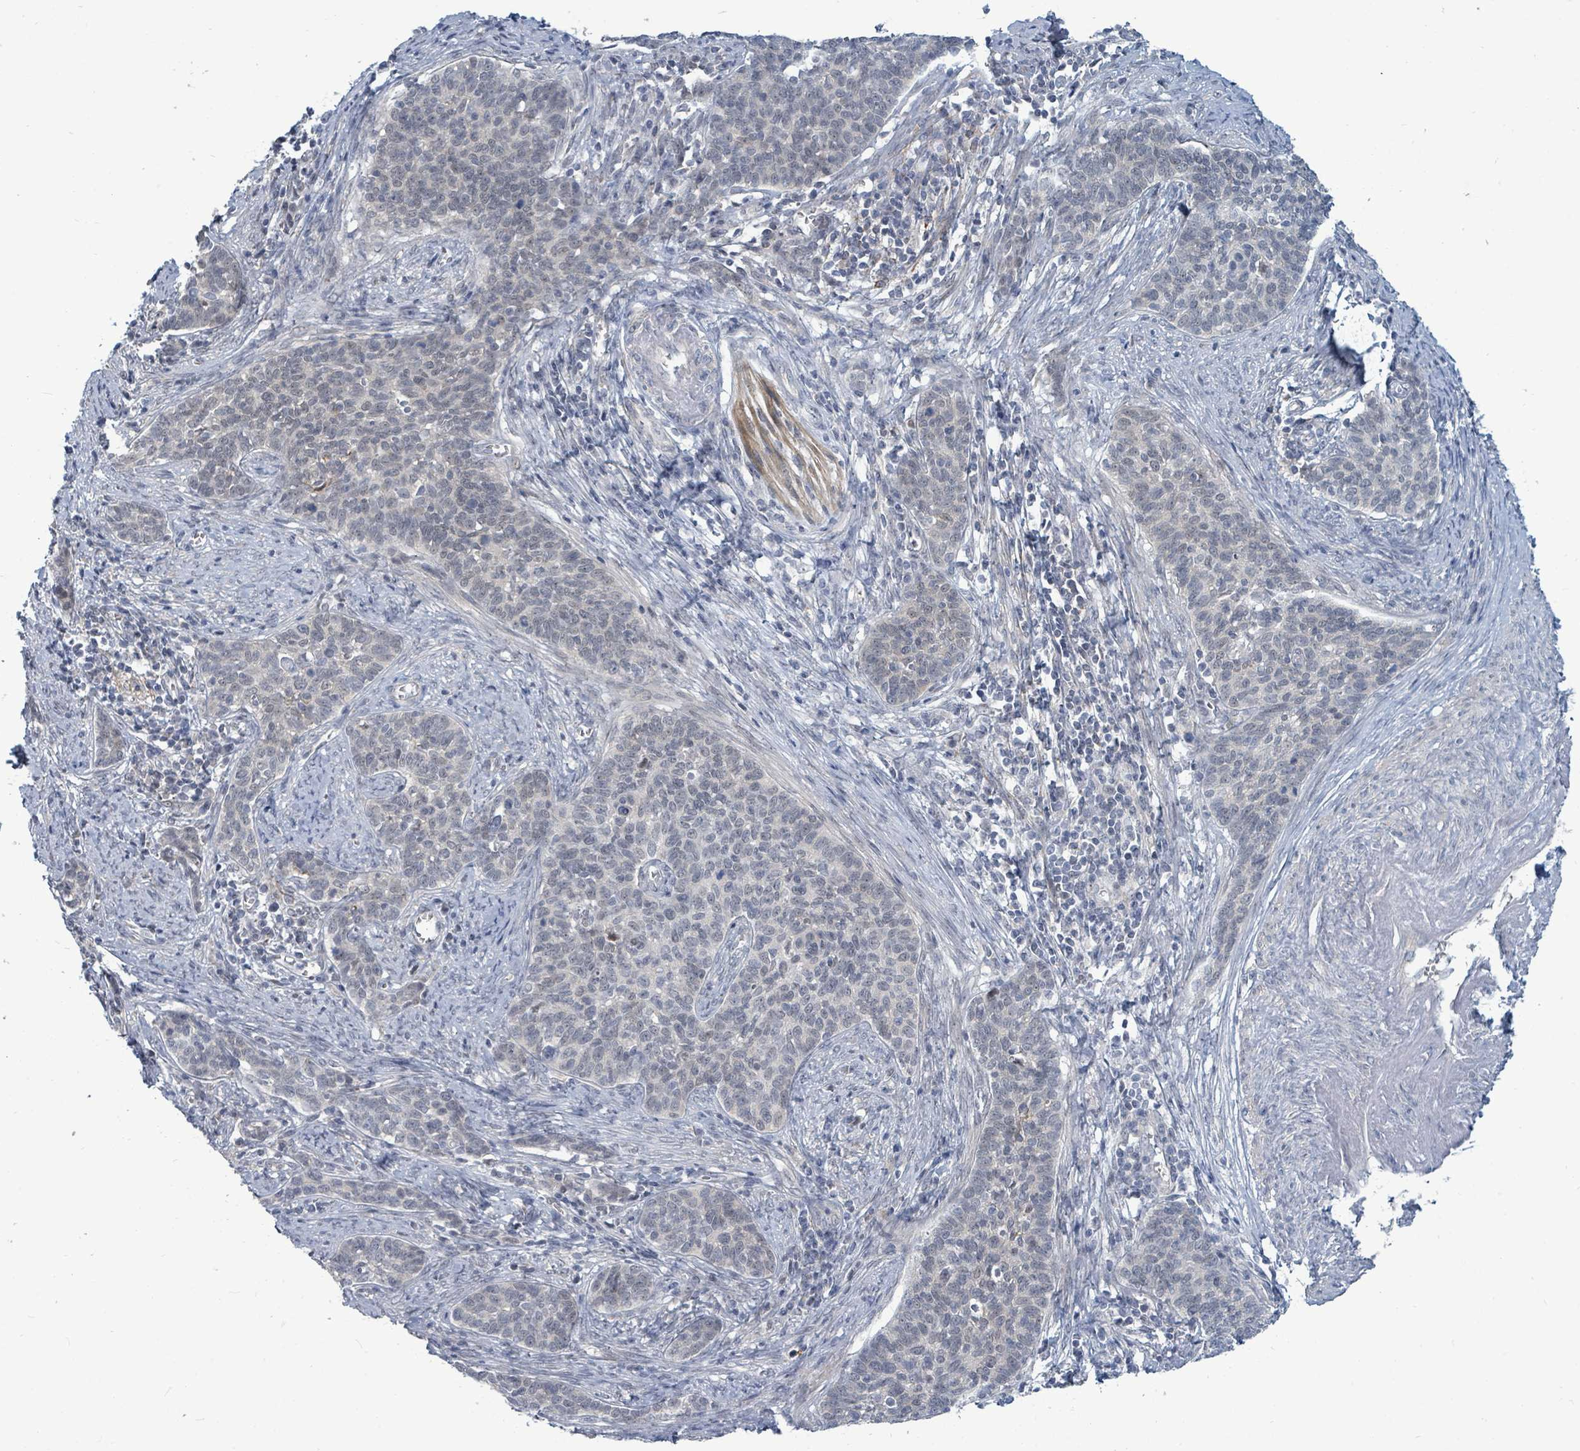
{"staining": {"intensity": "negative", "quantity": "none", "location": "none"}, "tissue": "cervical cancer", "cell_type": "Tumor cells", "image_type": "cancer", "snomed": [{"axis": "morphology", "description": "Squamous cell carcinoma, NOS"}, {"axis": "topography", "description": "Cervix"}], "caption": "Human cervical squamous cell carcinoma stained for a protein using IHC shows no expression in tumor cells.", "gene": "TRDMT1", "patient": {"sex": "female", "age": 39}}